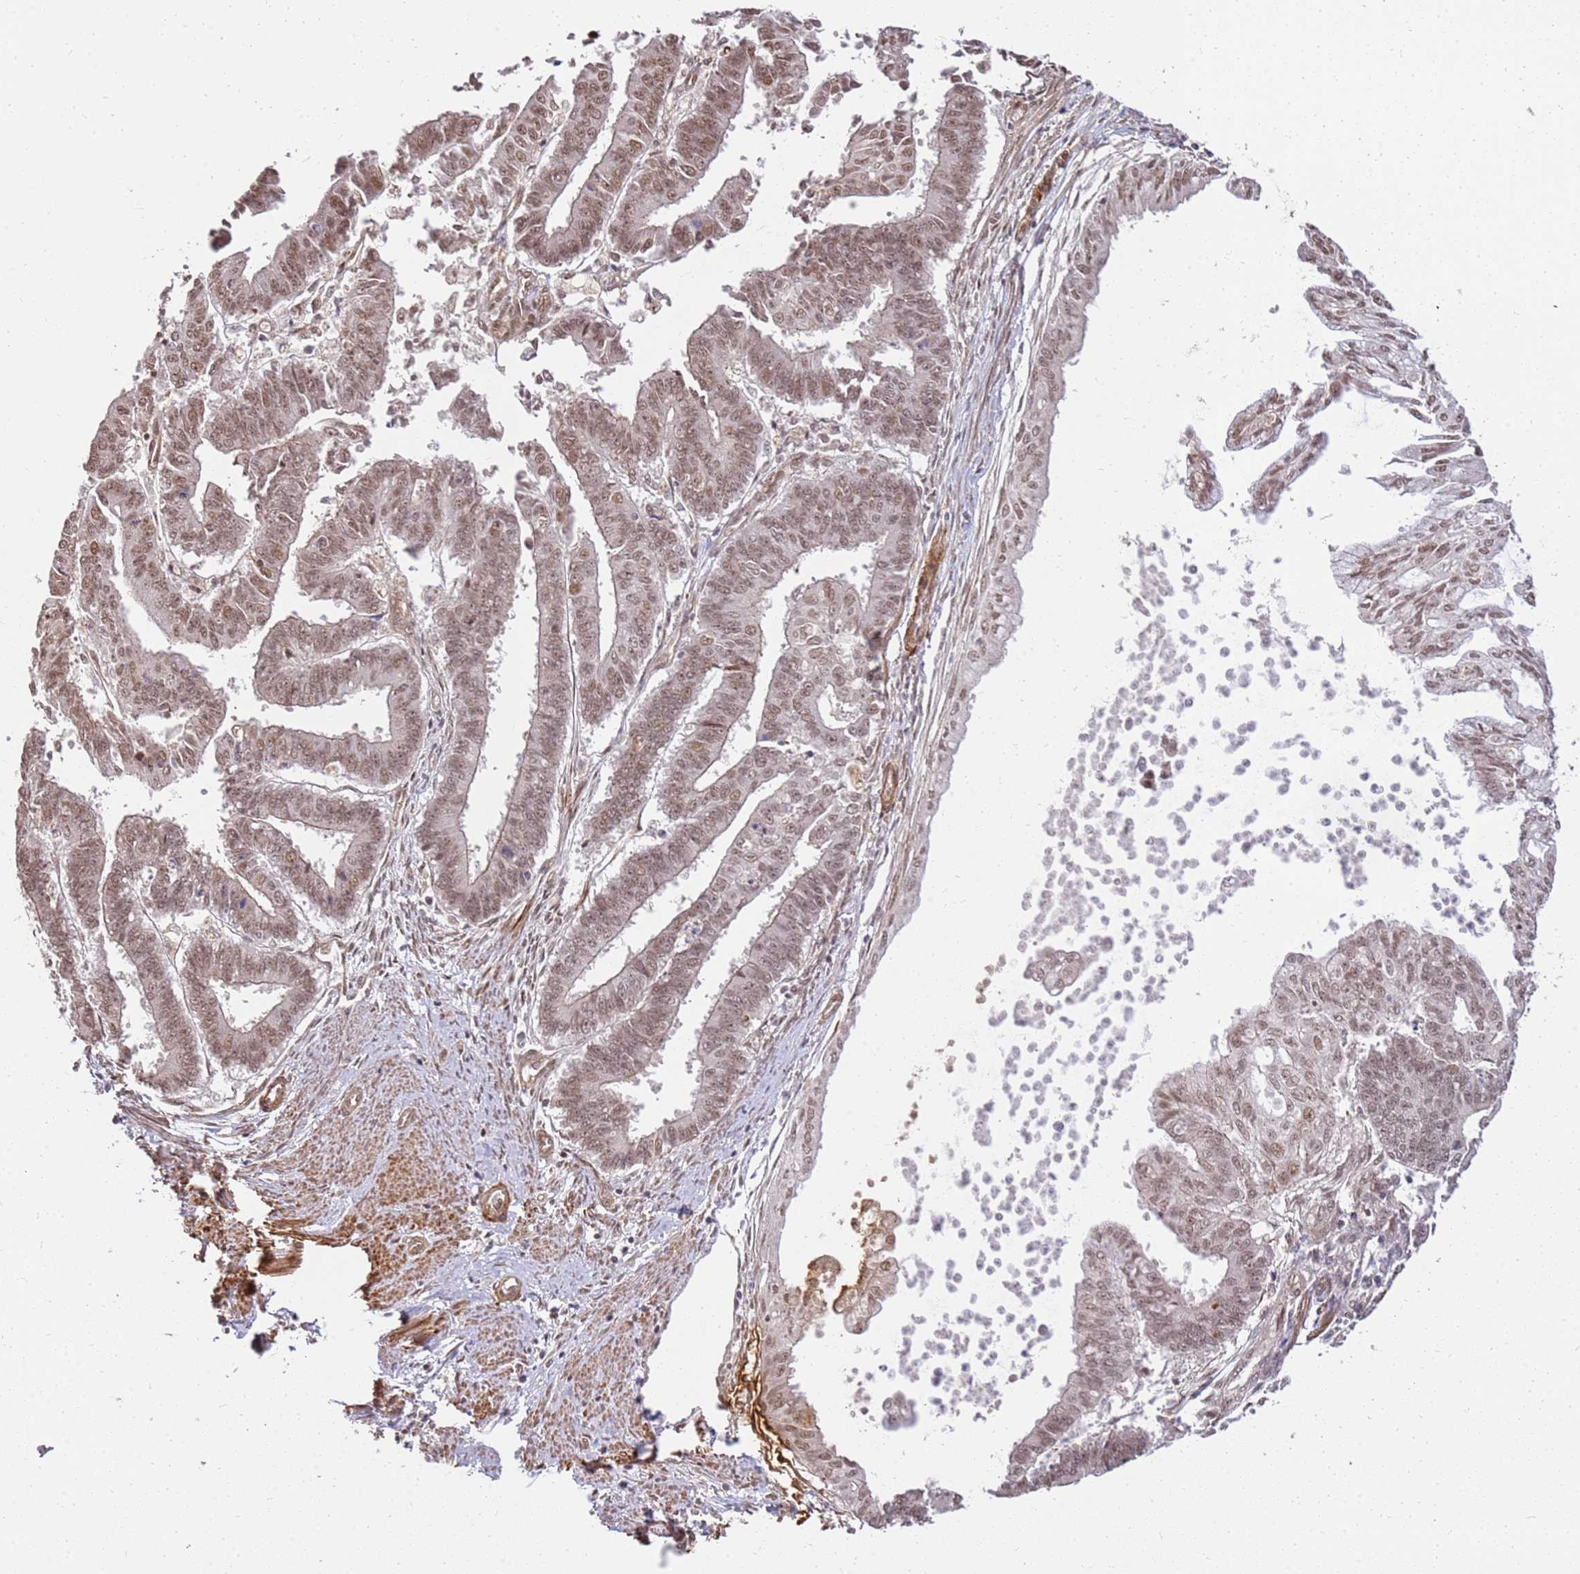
{"staining": {"intensity": "moderate", "quantity": ">75%", "location": "nuclear"}, "tissue": "endometrial cancer", "cell_type": "Tumor cells", "image_type": "cancer", "snomed": [{"axis": "morphology", "description": "Adenocarcinoma, NOS"}, {"axis": "topography", "description": "Endometrium"}], "caption": "A histopathology image showing moderate nuclear expression in approximately >75% of tumor cells in endometrial cancer, as visualized by brown immunohistochemical staining.", "gene": "ST18", "patient": {"sex": "female", "age": 73}}